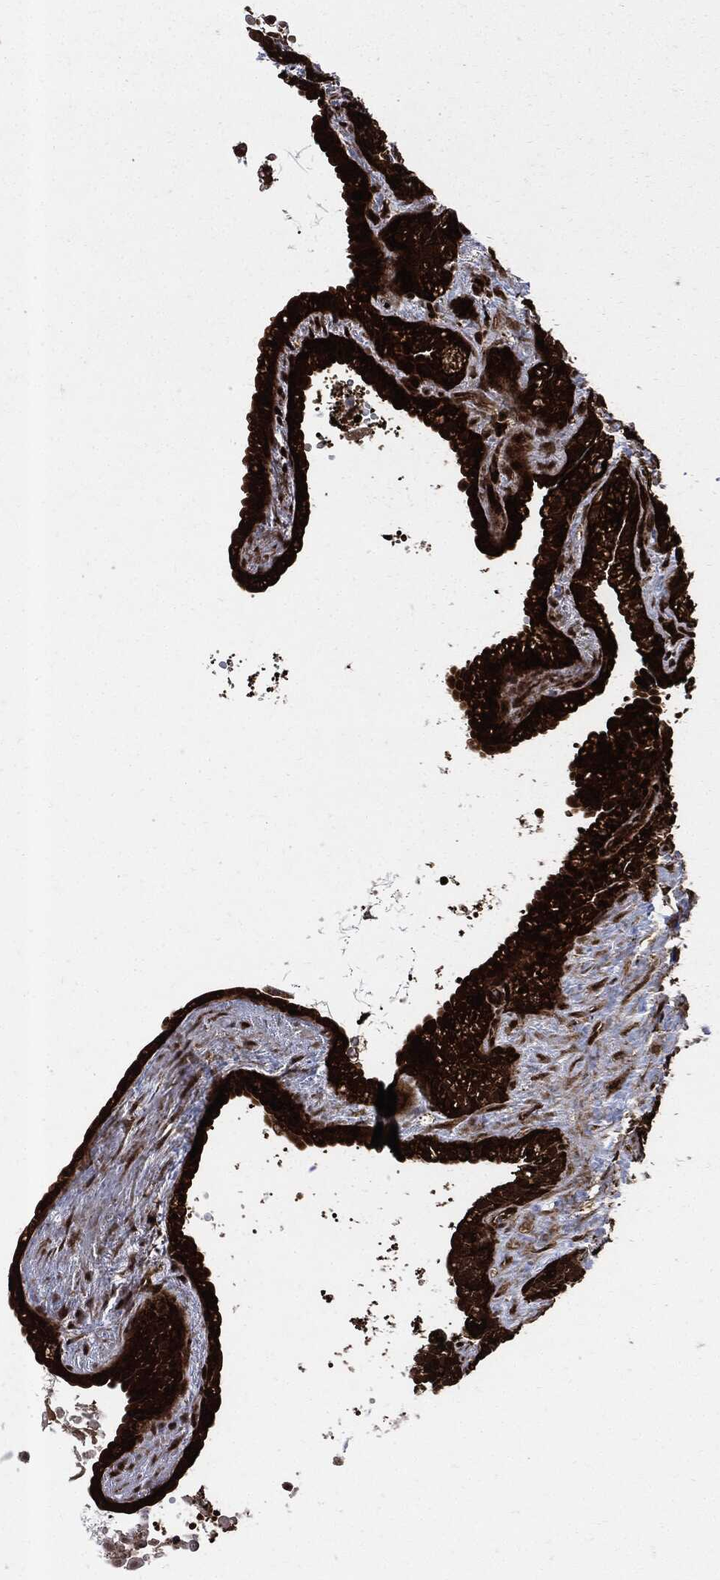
{"staining": {"intensity": "strong", "quantity": ">75%", "location": "cytoplasmic/membranous"}, "tissue": "seminal vesicle", "cell_type": "Glandular cells", "image_type": "normal", "snomed": [{"axis": "morphology", "description": "Normal tissue, NOS"}, {"axis": "morphology", "description": "Urothelial carcinoma, NOS"}, {"axis": "topography", "description": "Urinary bladder"}, {"axis": "topography", "description": "Seminal veicle"}], "caption": "A high amount of strong cytoplasmic/membranous positivity is appreciated in about >75% of glandular cells in benign seminal vesicle. The protein is shown in brown color, while the nuclei are stained blue.", "gene": "YWHAB", "patient": {"sex": "male", "age": 76}}